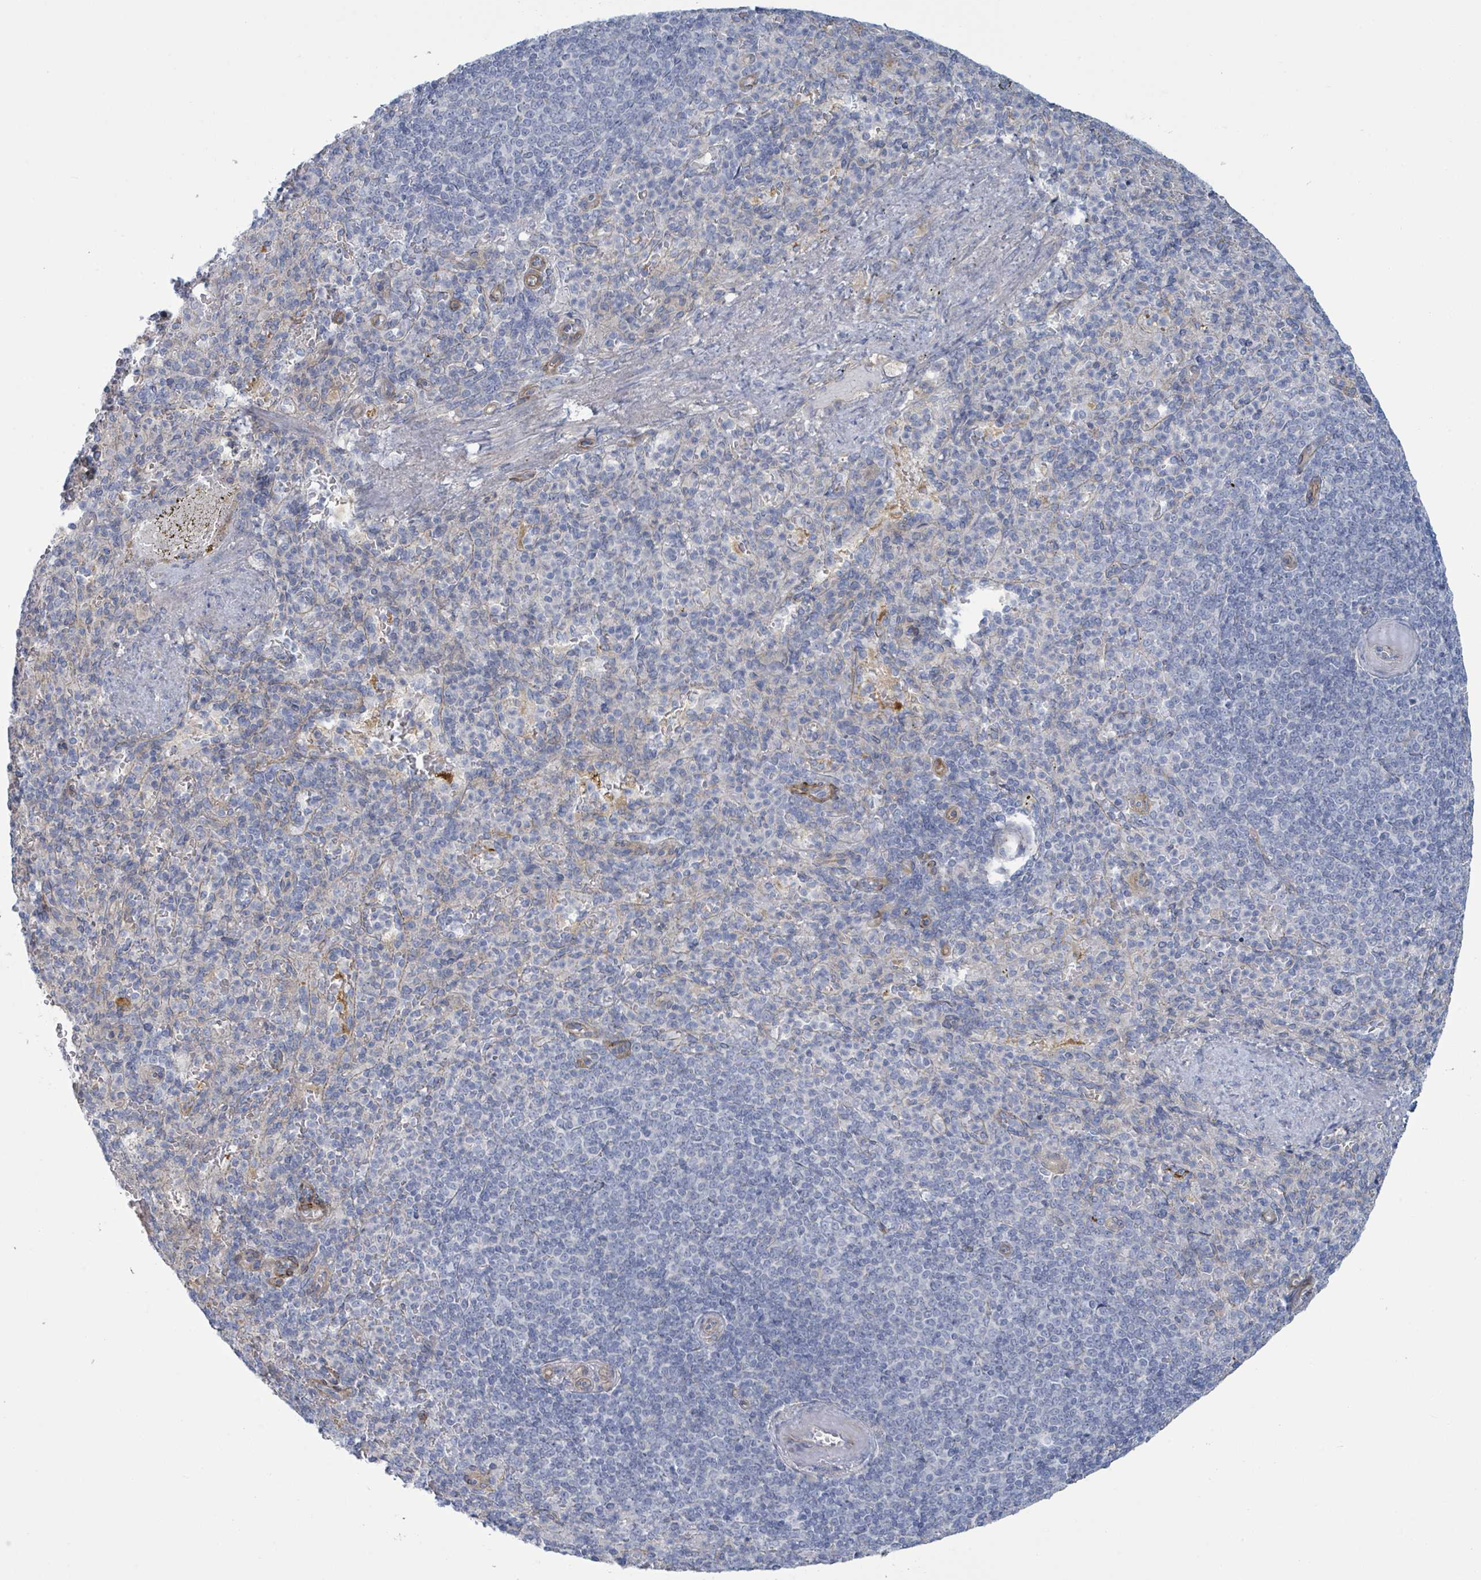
{"staining": {"intensity": "negative", "quantity": "none", "location": "none"}, "tissue": "spleen", "cell_type": "Cells in red pulp", "image_type": "normal", "snomed": [{"axis": "morphology", "description": "Normal tissue, NOS"}, {"axis": "topography", "description": "Spleen"}], "caption": "The immunohistochemistry (IHC) photomicrograph has no significant expression in cells in red pulp of spleen.", "gene": "COL13A1", "patient": {"sex": "female", "age": 74}}